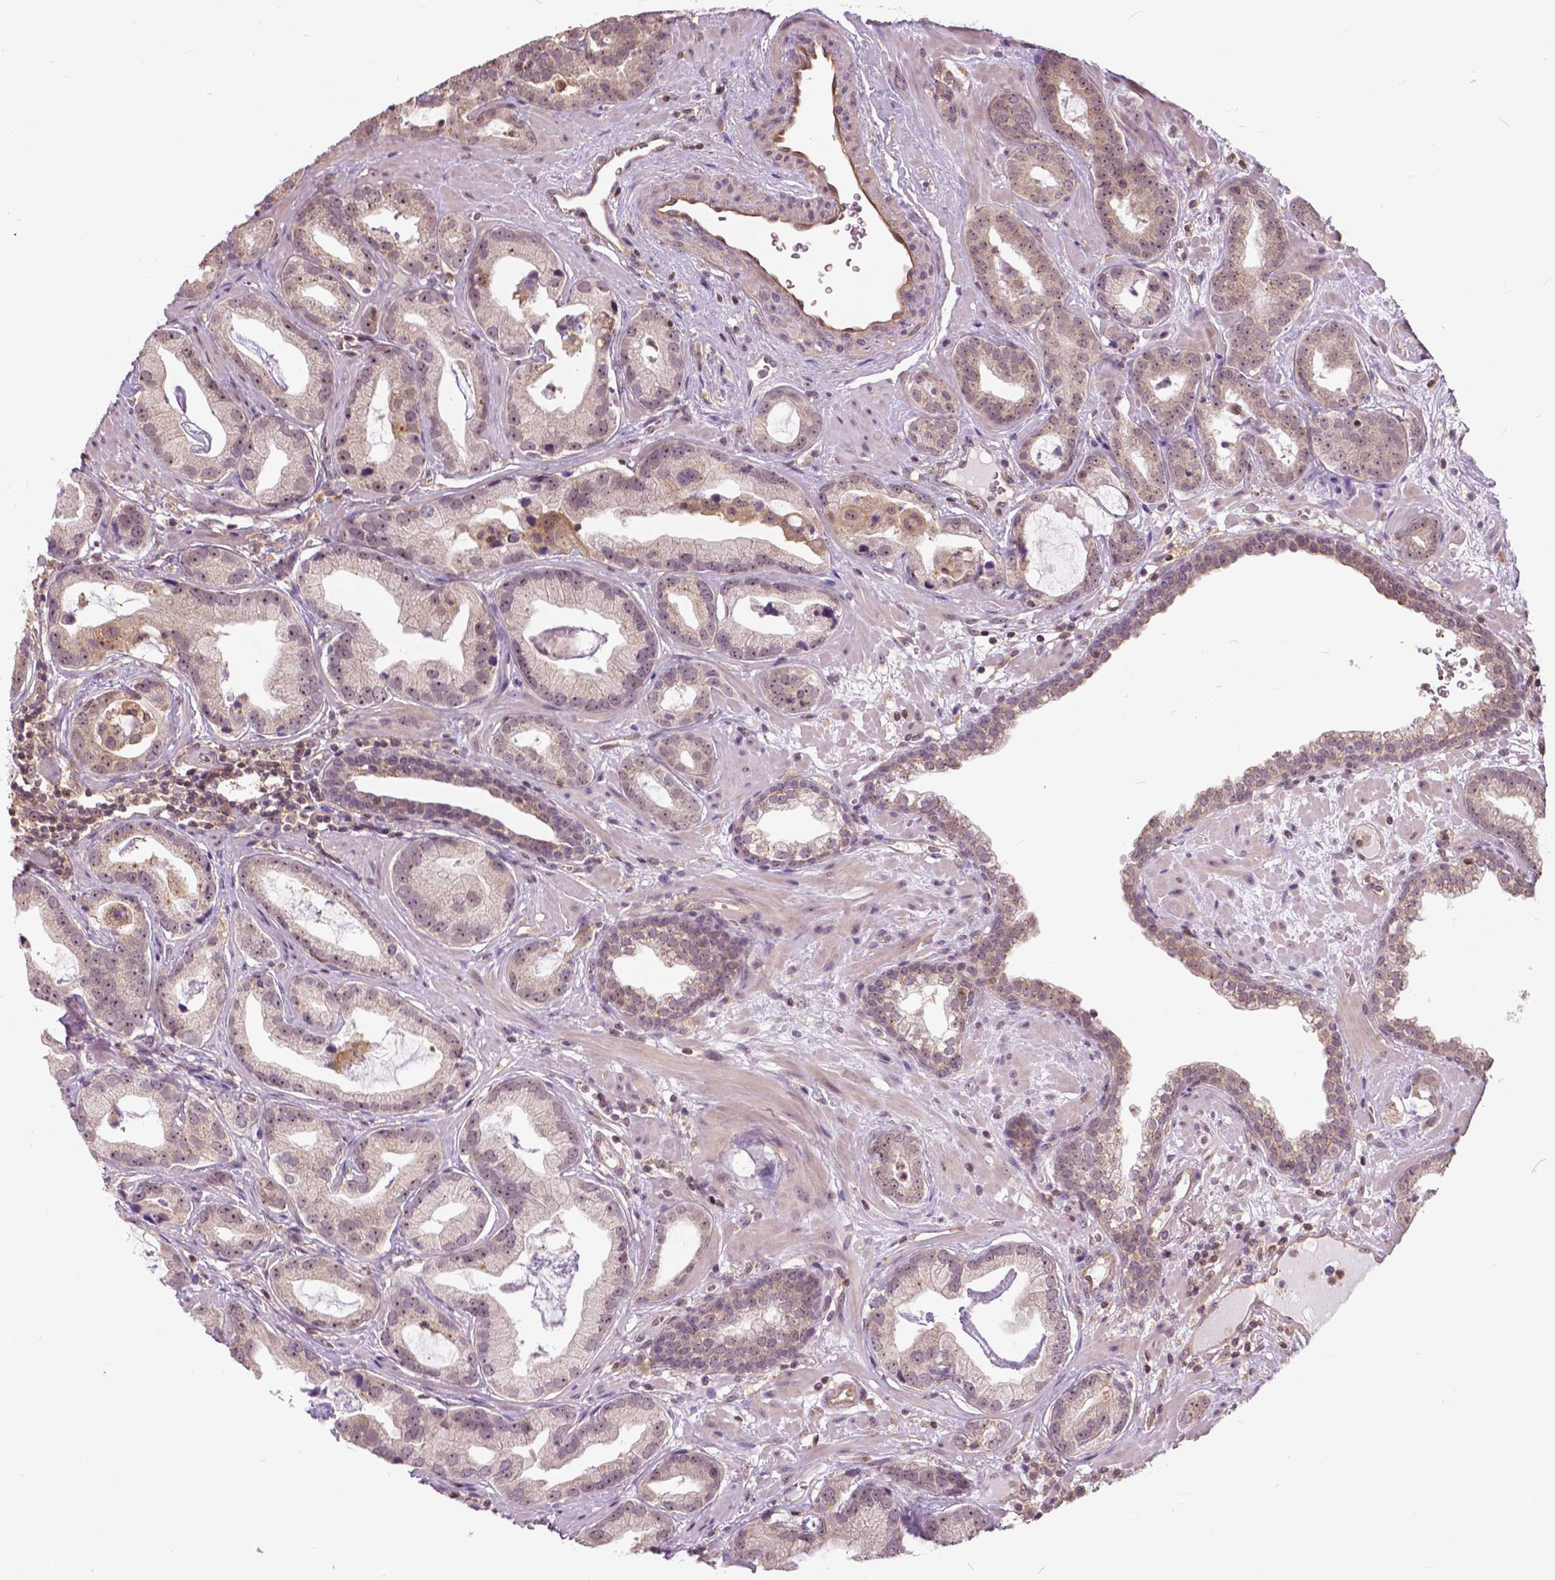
{"staining": {"intensity": "weak", "quantity": "<25%", "location": "cytoplasmic/membranous,nuclear"}, "tissue": "prostate cancer", "cell_type": "Tumor cells", "image_type": "cancer", "snomed": [{"axis": "morphology", "description": "Adenocarcinoma, Low grade"}, {"axis": "topography", "description": "Prostate"}], "caption": "A high-resolution micrograph shows immunohistochemistry (IHC) staining of adenocarcinoma (low-grade) (prostate), which shows no significant staining in tumor cells.", "gene": "ANXA13", "patient": {"sex": "male", "age": 62}}